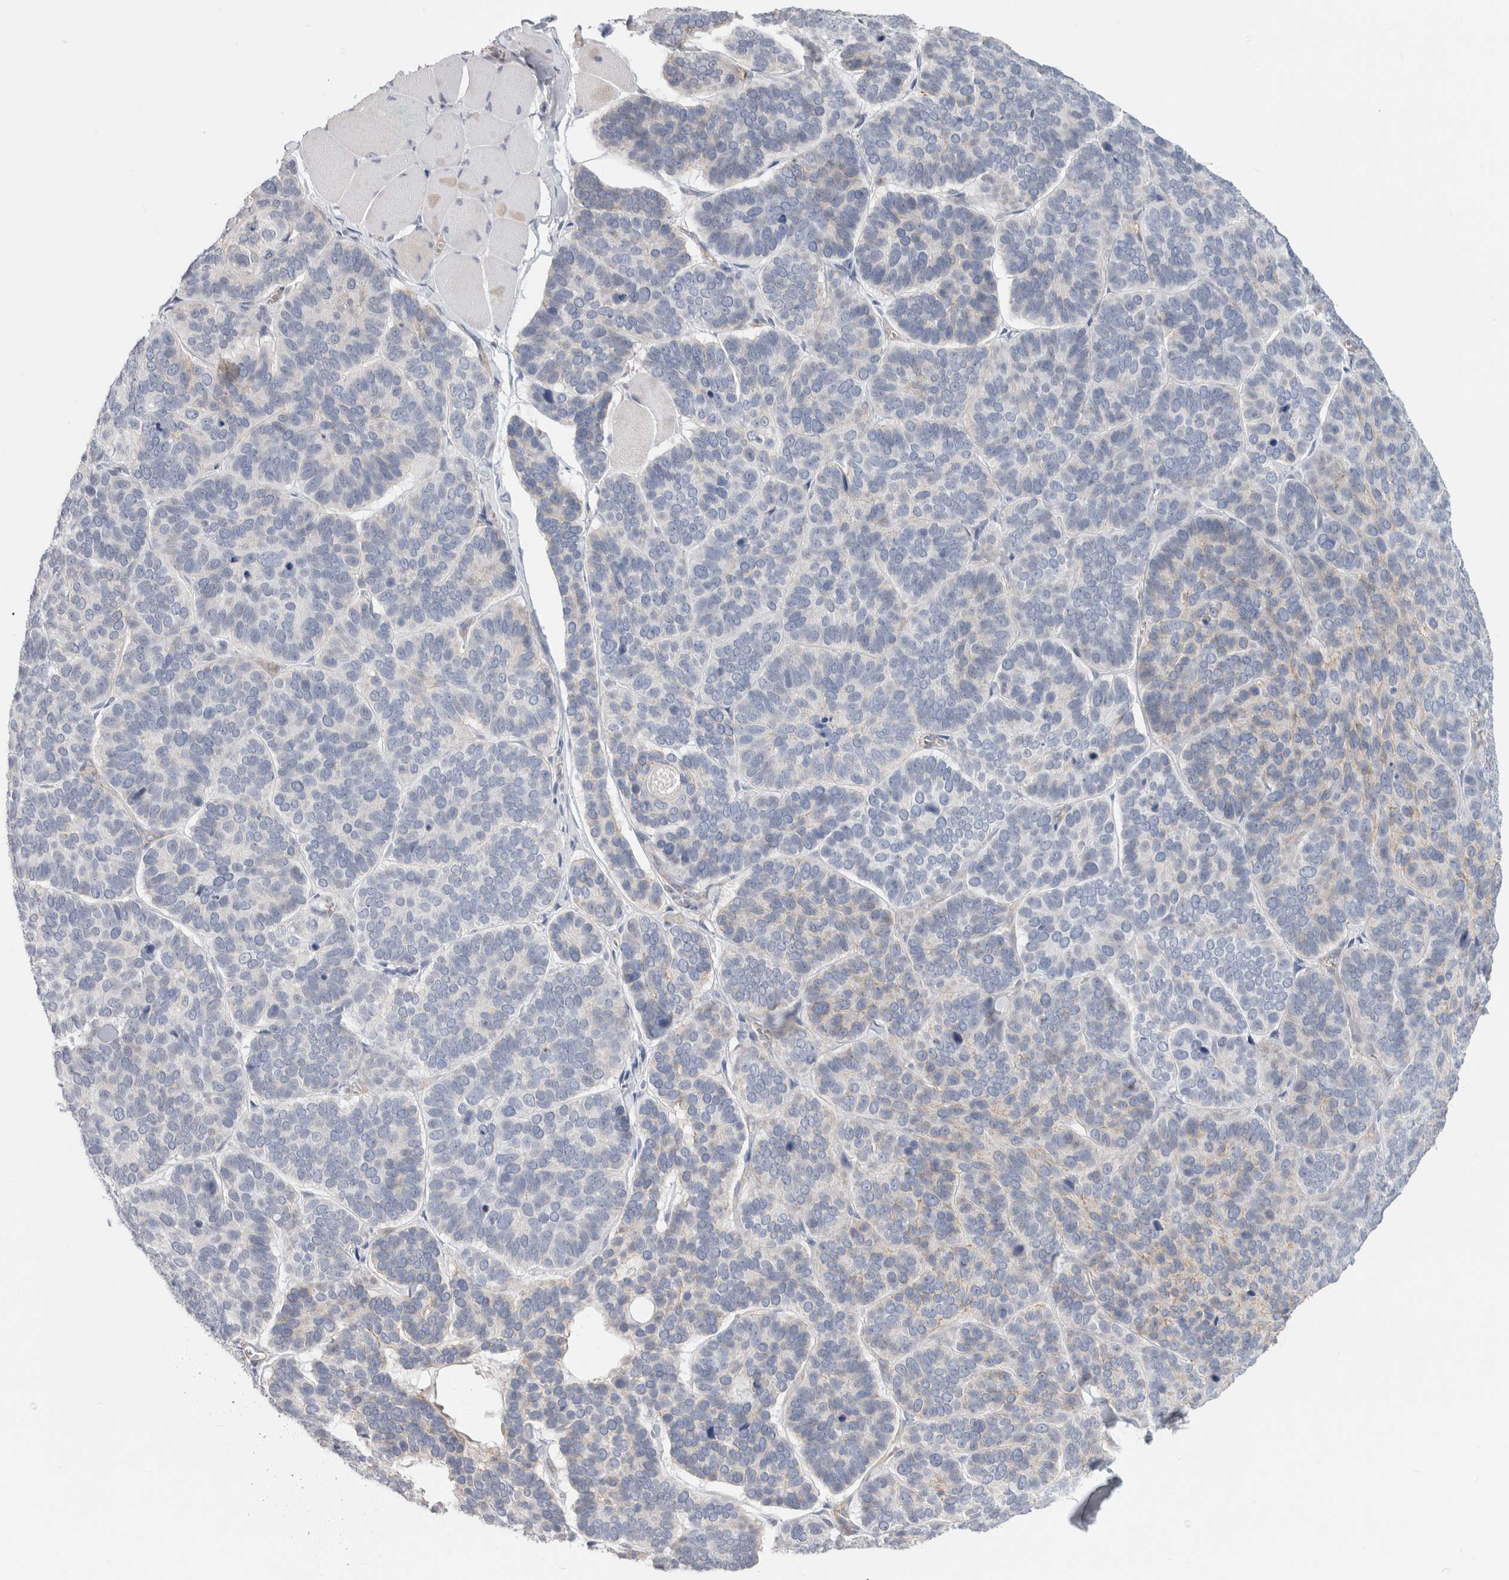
{"staining": {"intensity": "weak", "quantity": "<25%", "location": "cytoplasmic/membranous"}, "tissue": "skin cancer", "cell_type": "Tumor cells", "image_type": "cancer", "snomed": [{"axis": "morphology", "description": "Basal cell carcinoma"}, {"axis": "topography", "description": "Skin"}], "caption": "Immunohistochemical staining of basal cell carcinoma (skin) displays no significant staining in tumor cells.", "gene": "AFP", "patient": {"sex": "male", "age": 62}}